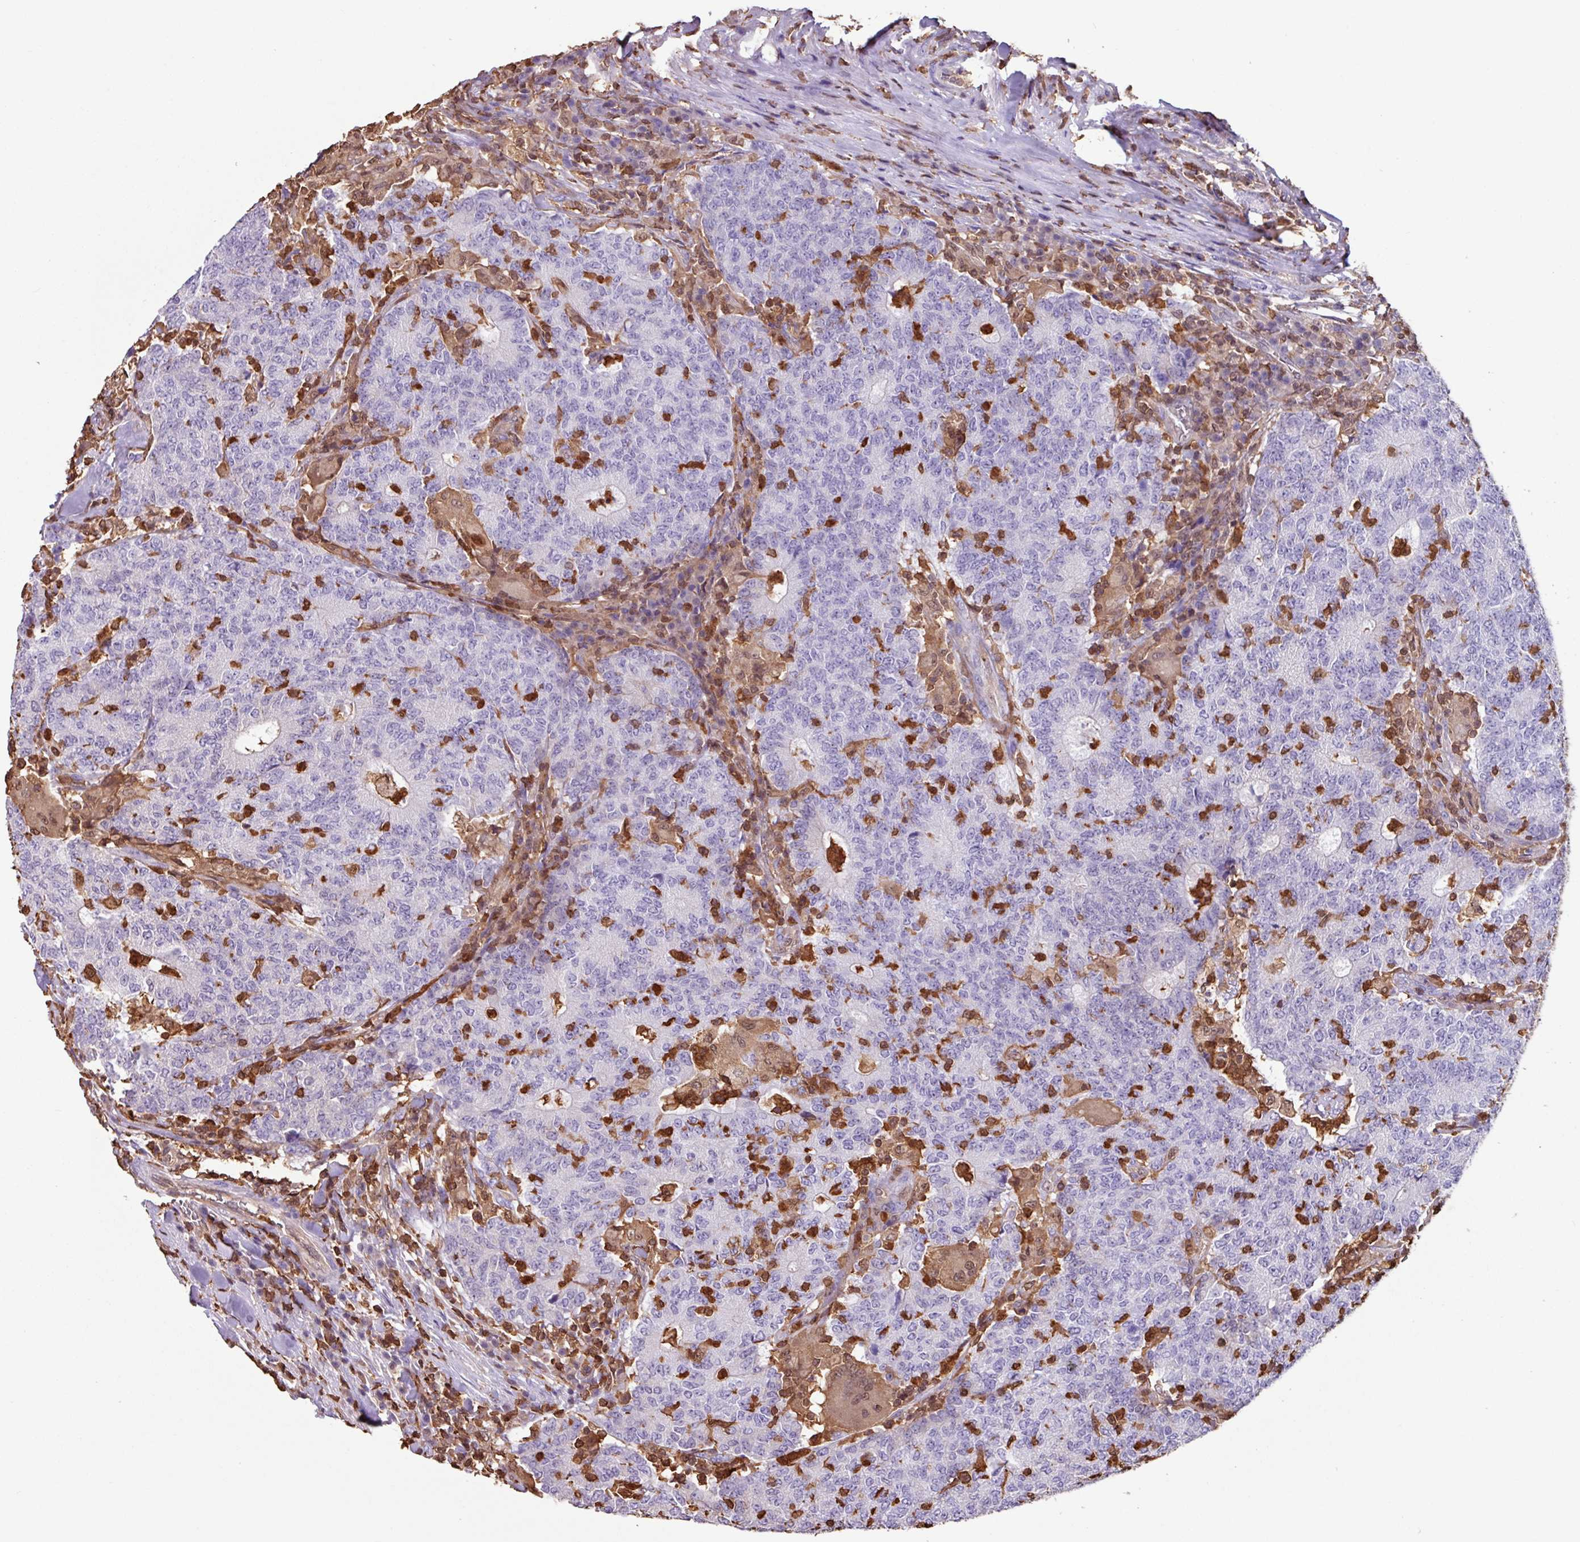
{"staining": {"intensity": "negative", "quantity": "none", "location": "none"}, "tissue": "colorectal cancer", "cell_type": "Tumor cells", "image_type": "cancer", "snomed": [{"axis": "morphology", "description": "Adenocarcinoma, NOS"}, {"axis": "topography", "description": "Colon"}], "caption": "This is an IHC image of colorectal cancer. There is no expression in tumor cells.", "gene": "ARHGDIB", "patient": {"sex": "female", "age": 75}}